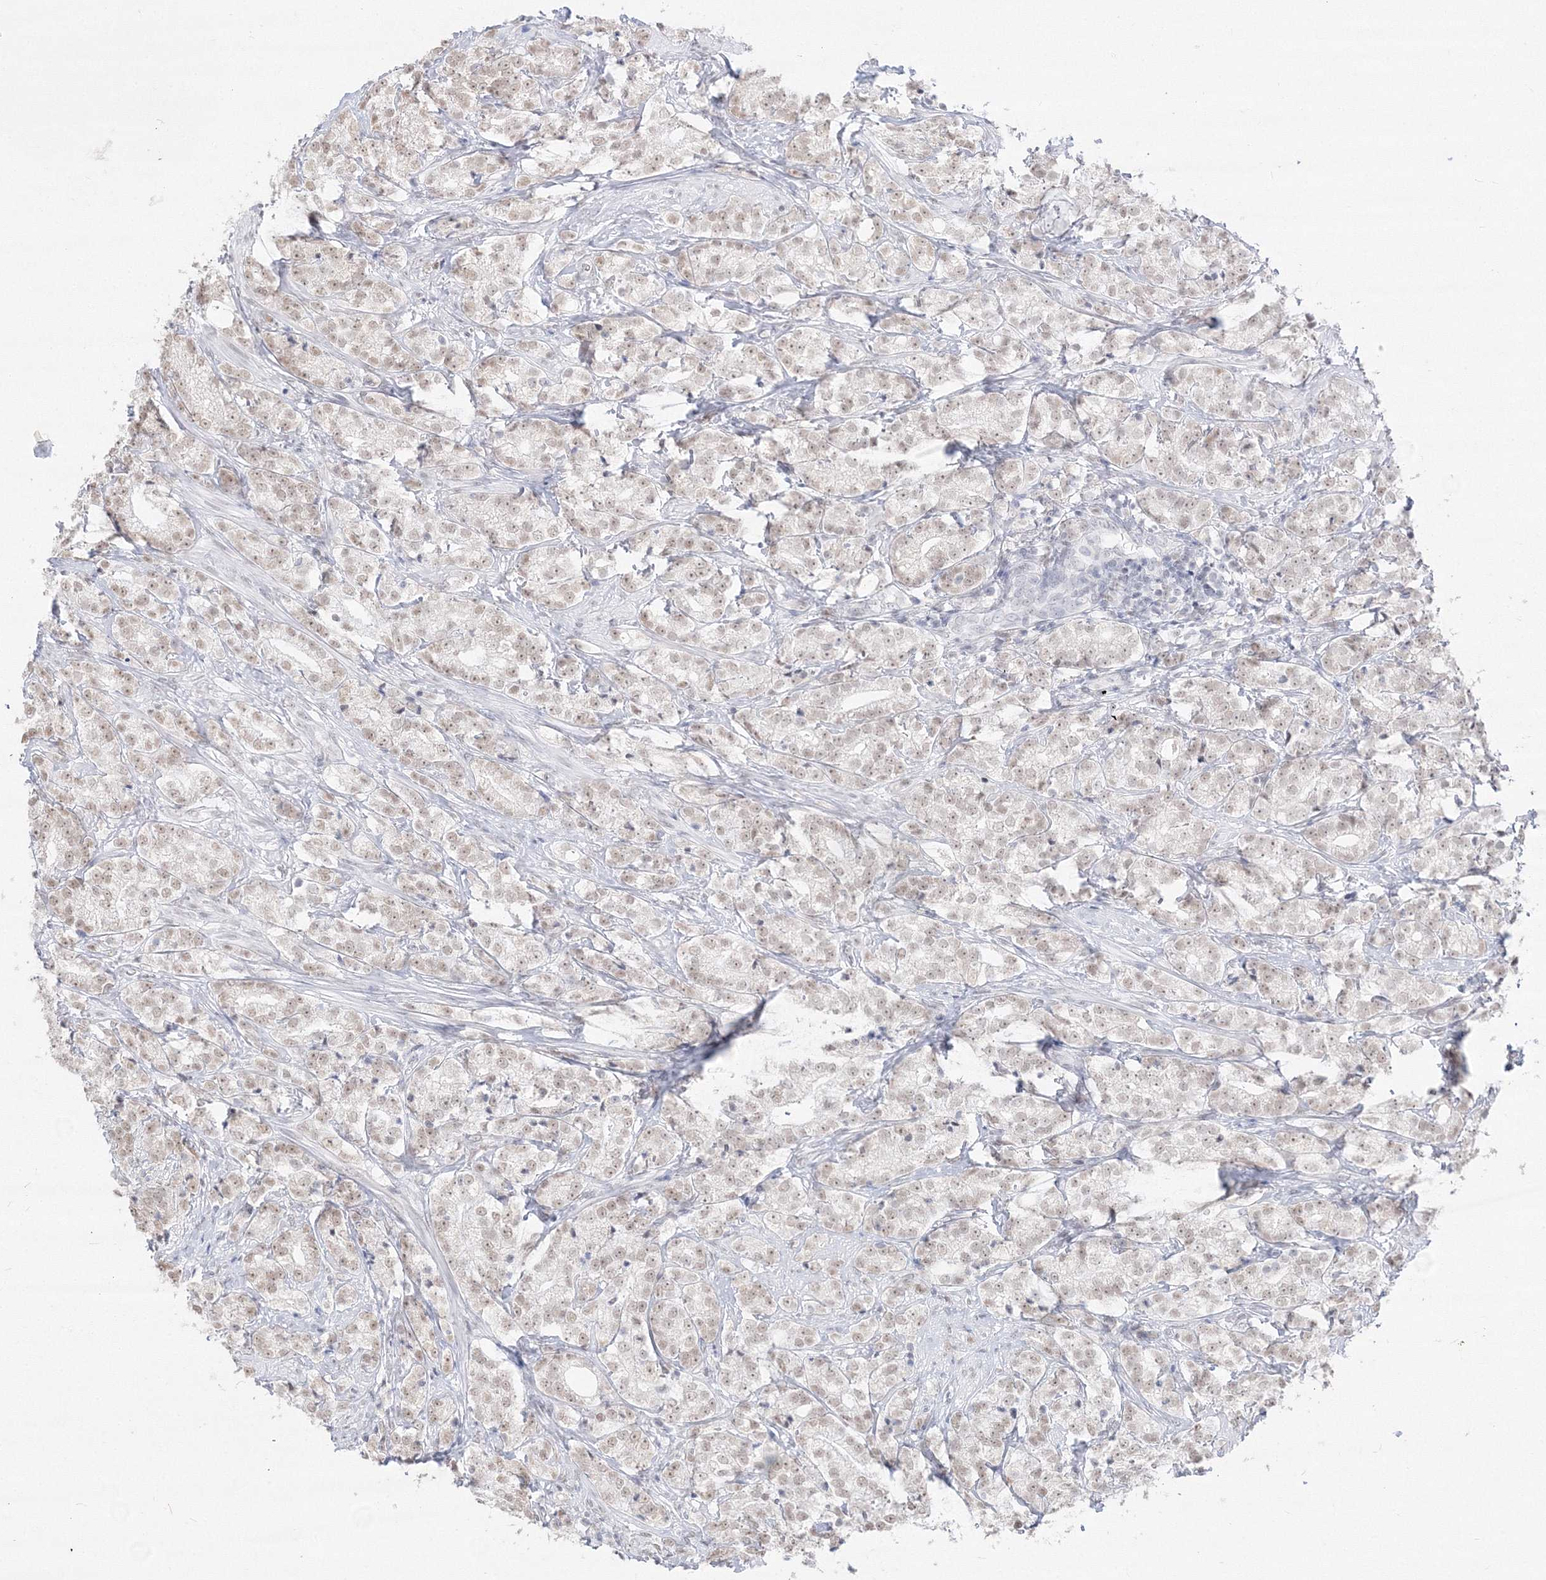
{"staining": {"intensity": "weak", "quantity": "25%-75%", "location": "nuclear"}, "tissue": "prostate cancer", "cell_type": "Tumor cells", "image_type": "cancer", "snomed": [{"axis": "morphology", "description": "Adenocarcinoma, High grade"}, {"axis": "topography", "description": "Prostate"}], "caption": "Prostate cancer (adenocarcinoma (high-grade)) stained with a brown dye reveals weak nuclear positive expression in approximately 25%-75% of tumor cells.", "gene": "PPP4R2", "patient": {"sex": "male", "age": 69}}